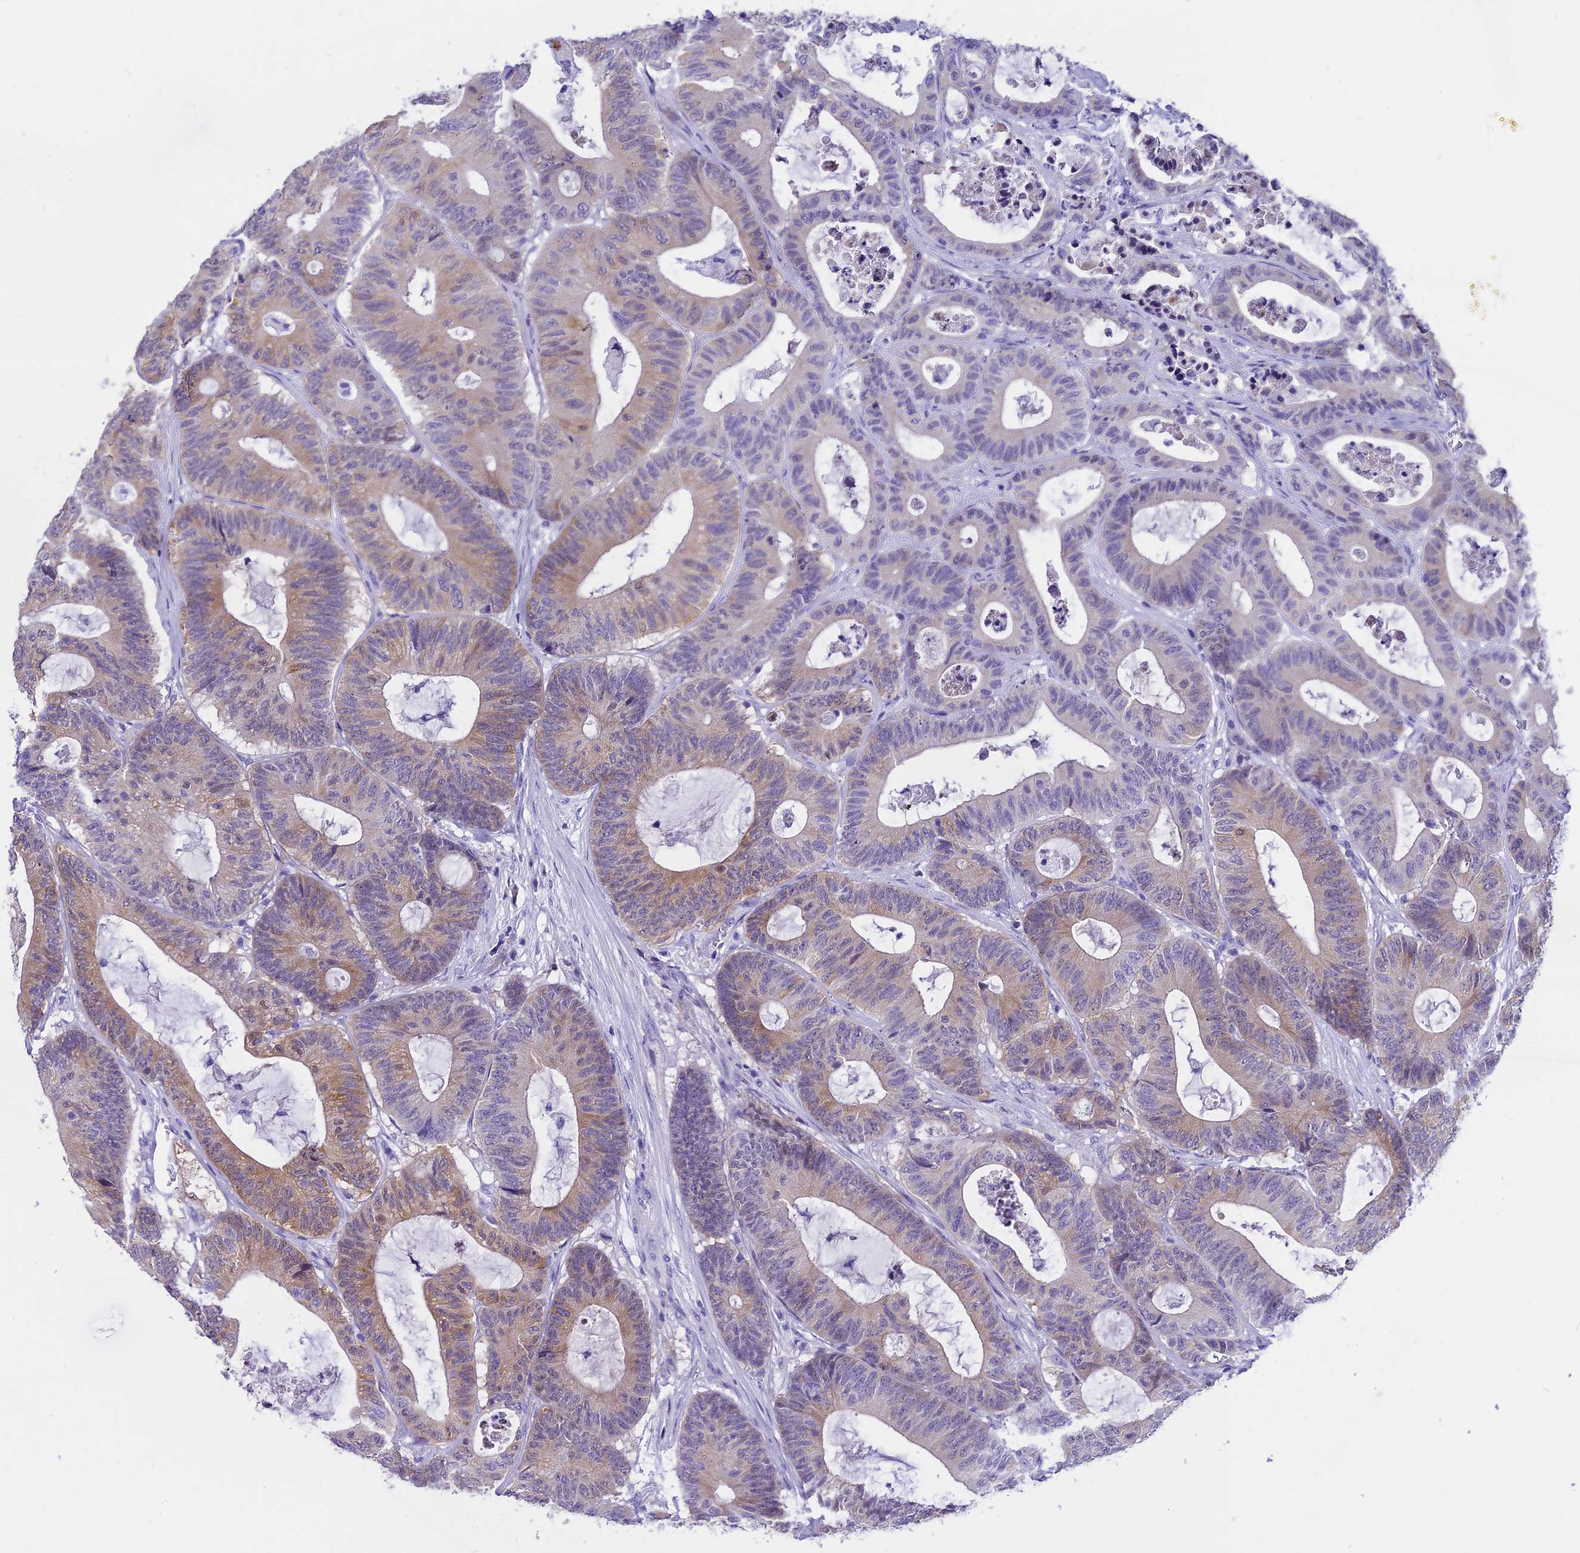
{"staining": {"intensity": "moderate", "quantity": "25%-75%", "location": "cytoplasmic/membranous"}, "tissue": "colorectal cancer", "cell_type": "Tumor cells", "image_type": "cancer", "snomed": [{"axis": "morphology", "description": "Adenocarcinoma, NOS"}, {"axis": "topography", "description": "Colon"}], "caption": "DAB (3,3'-diaminobenzidine) immunohistochemical staining of adenocarcinoma (colorectal) exhibits moderate cytoplasmic/membranous protein positivity in approximately 25%-75% of tumor cells.", "gene": "KCTD14", "patient": {"sex": "female", "age": 84}}